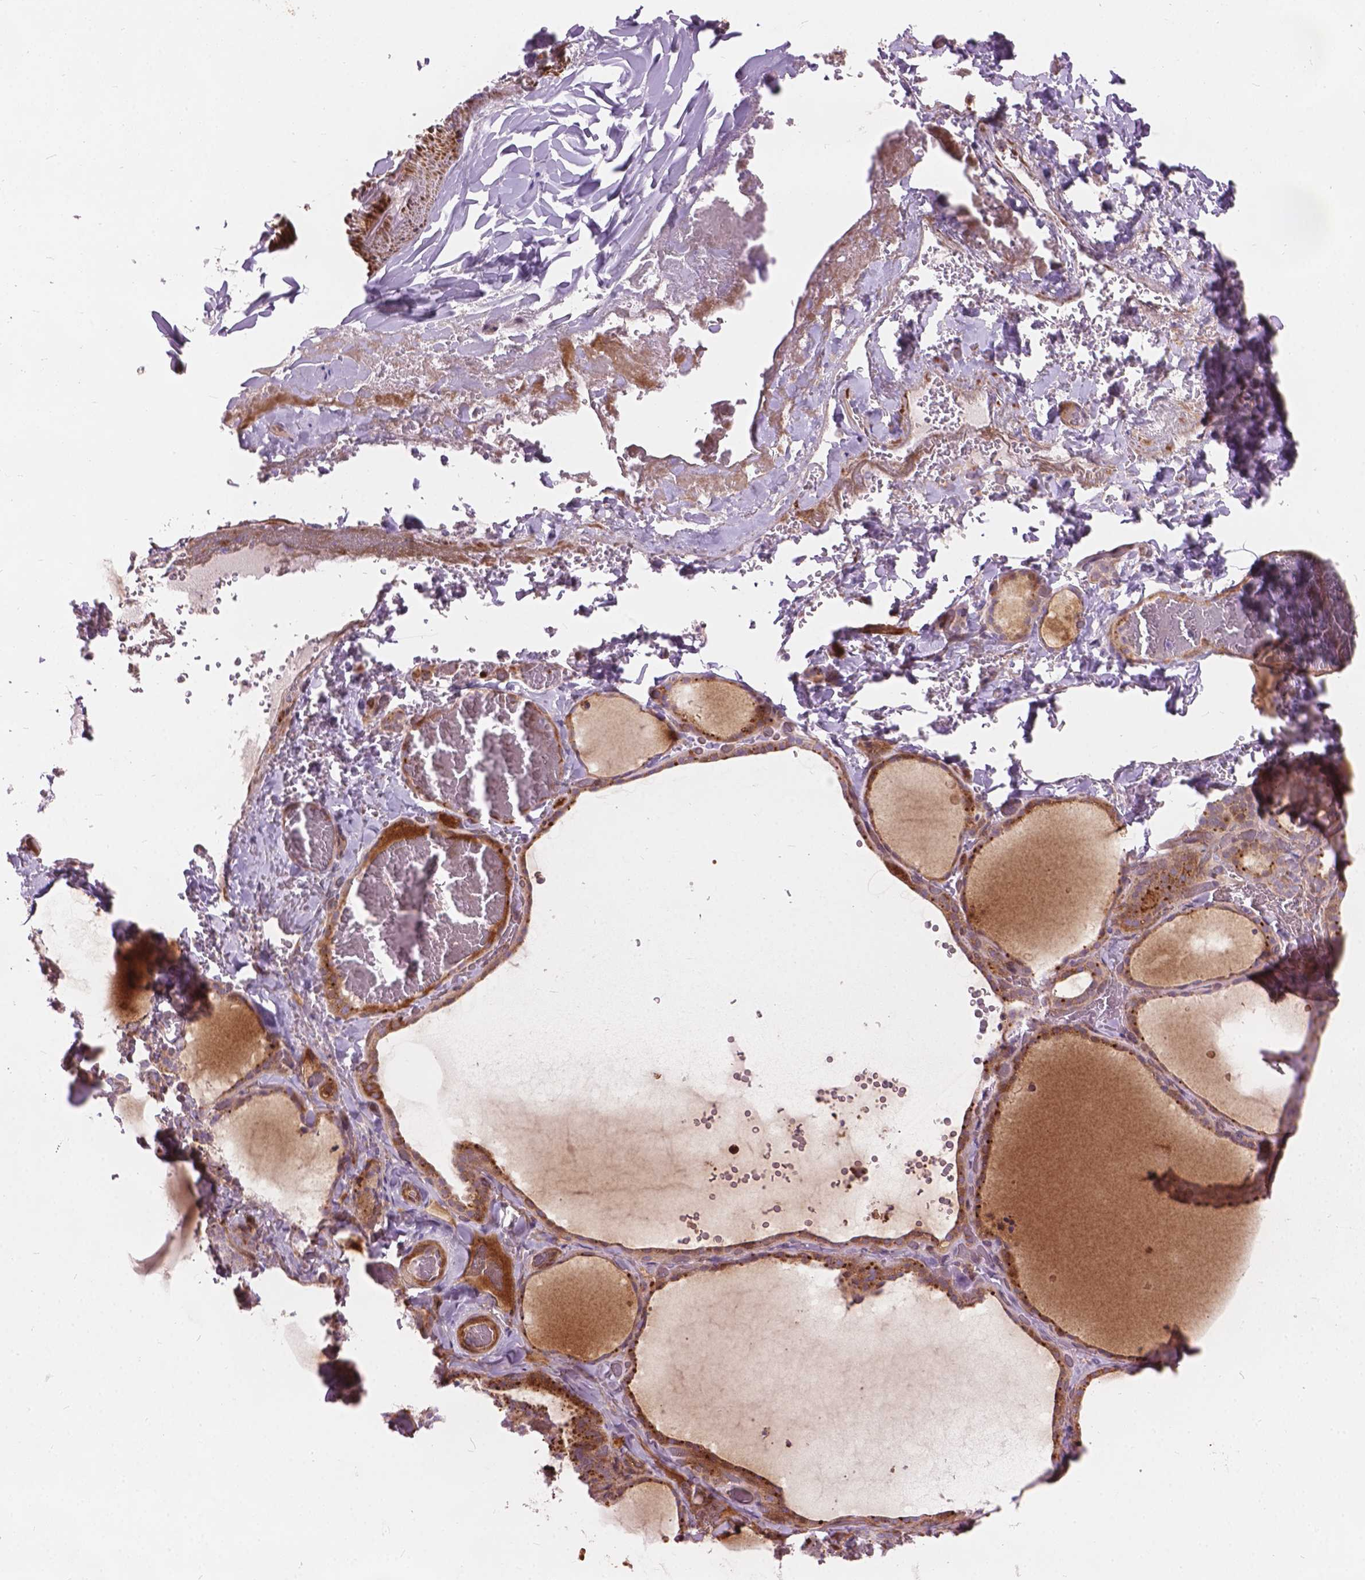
{"staining": {"intensity": "moderate", "quantity": ">75%", "location": "cytoplasmic/membranous"}, "tissue": "thyroid gland", "cell_type": "Glandular cells", "image_type": "normal", "snomed": [{"axis": "morphology", "description": "Normal tissue, NOS"}, {"axis": "topography", "description": "Thyroid gland"}], "caption": "Immunohistochemistry (IHC) (DAB) staining of unremarkable human thyroid gland demonstrates moderate cytoplasmic/membranous protein positivity in approximately >75% of glandular cells. The staining is performed using DAB brown chromogen to label protein expression. The nuclei are counter-stained blue using hematoxylin.", "gene": "MORN1", "patient": {"sex": "female", "age": 22}}